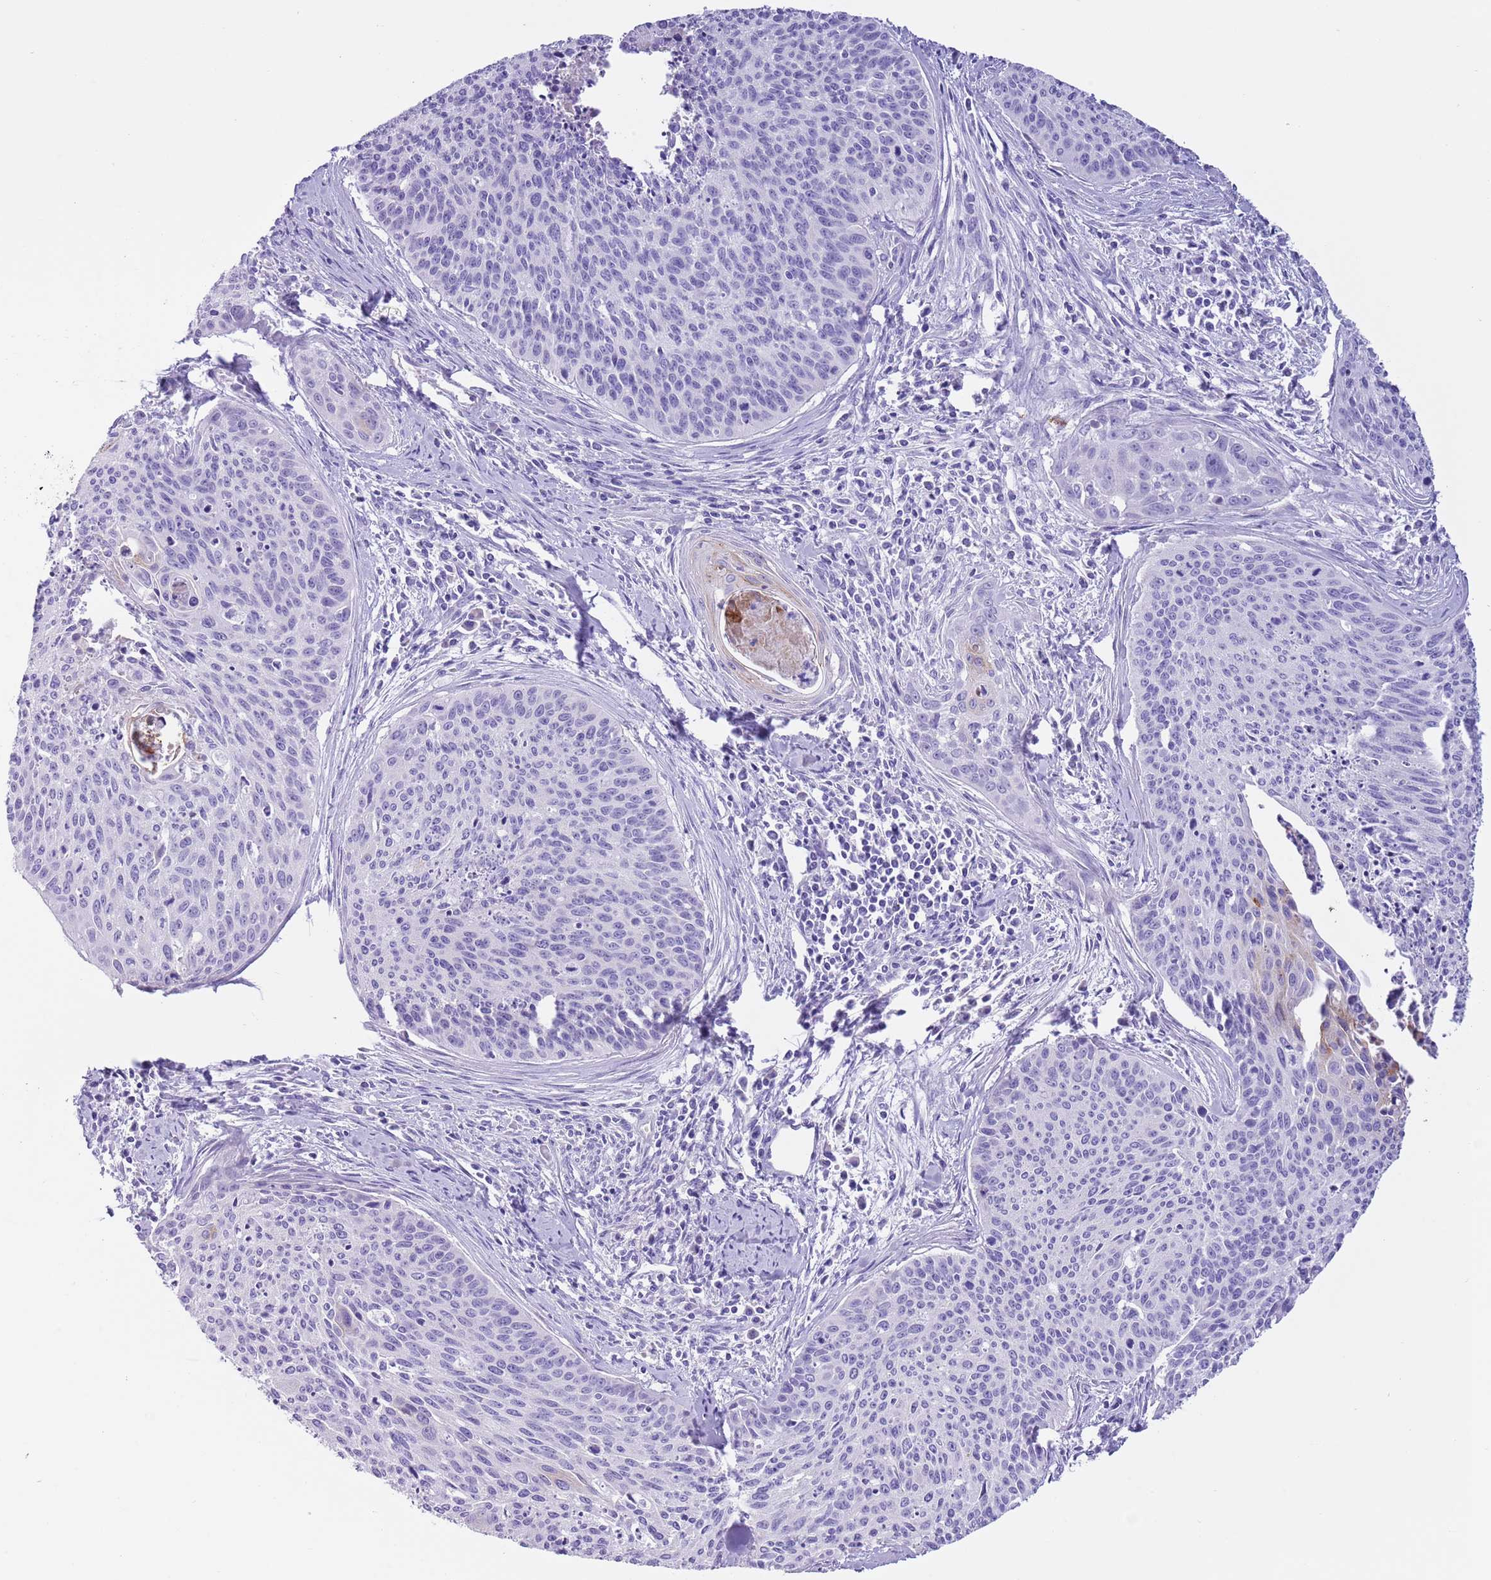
{"staining": {"intensity": "moderate", "quantity": "<25%", "location": "cytoplasmic/membranous"}, "tissue": "cervical cancer", "cell_type": "Tumor cells", "image_type": "cancer", "snomed": [{"axis": "morphology", "description": "Squamous cell carcinoma, NOS"}, {"axis": "topography", "description": "Cervix"}], "caption": "Cervical cancer stained with DAB immunohistochemistry (IHC) shows low levels of moderate cytoplasmic/membranous staining in approximately <25% of tumor cells.", "gene": "TBC1D10B", "patient": {"sex": "female", "age": 55}}